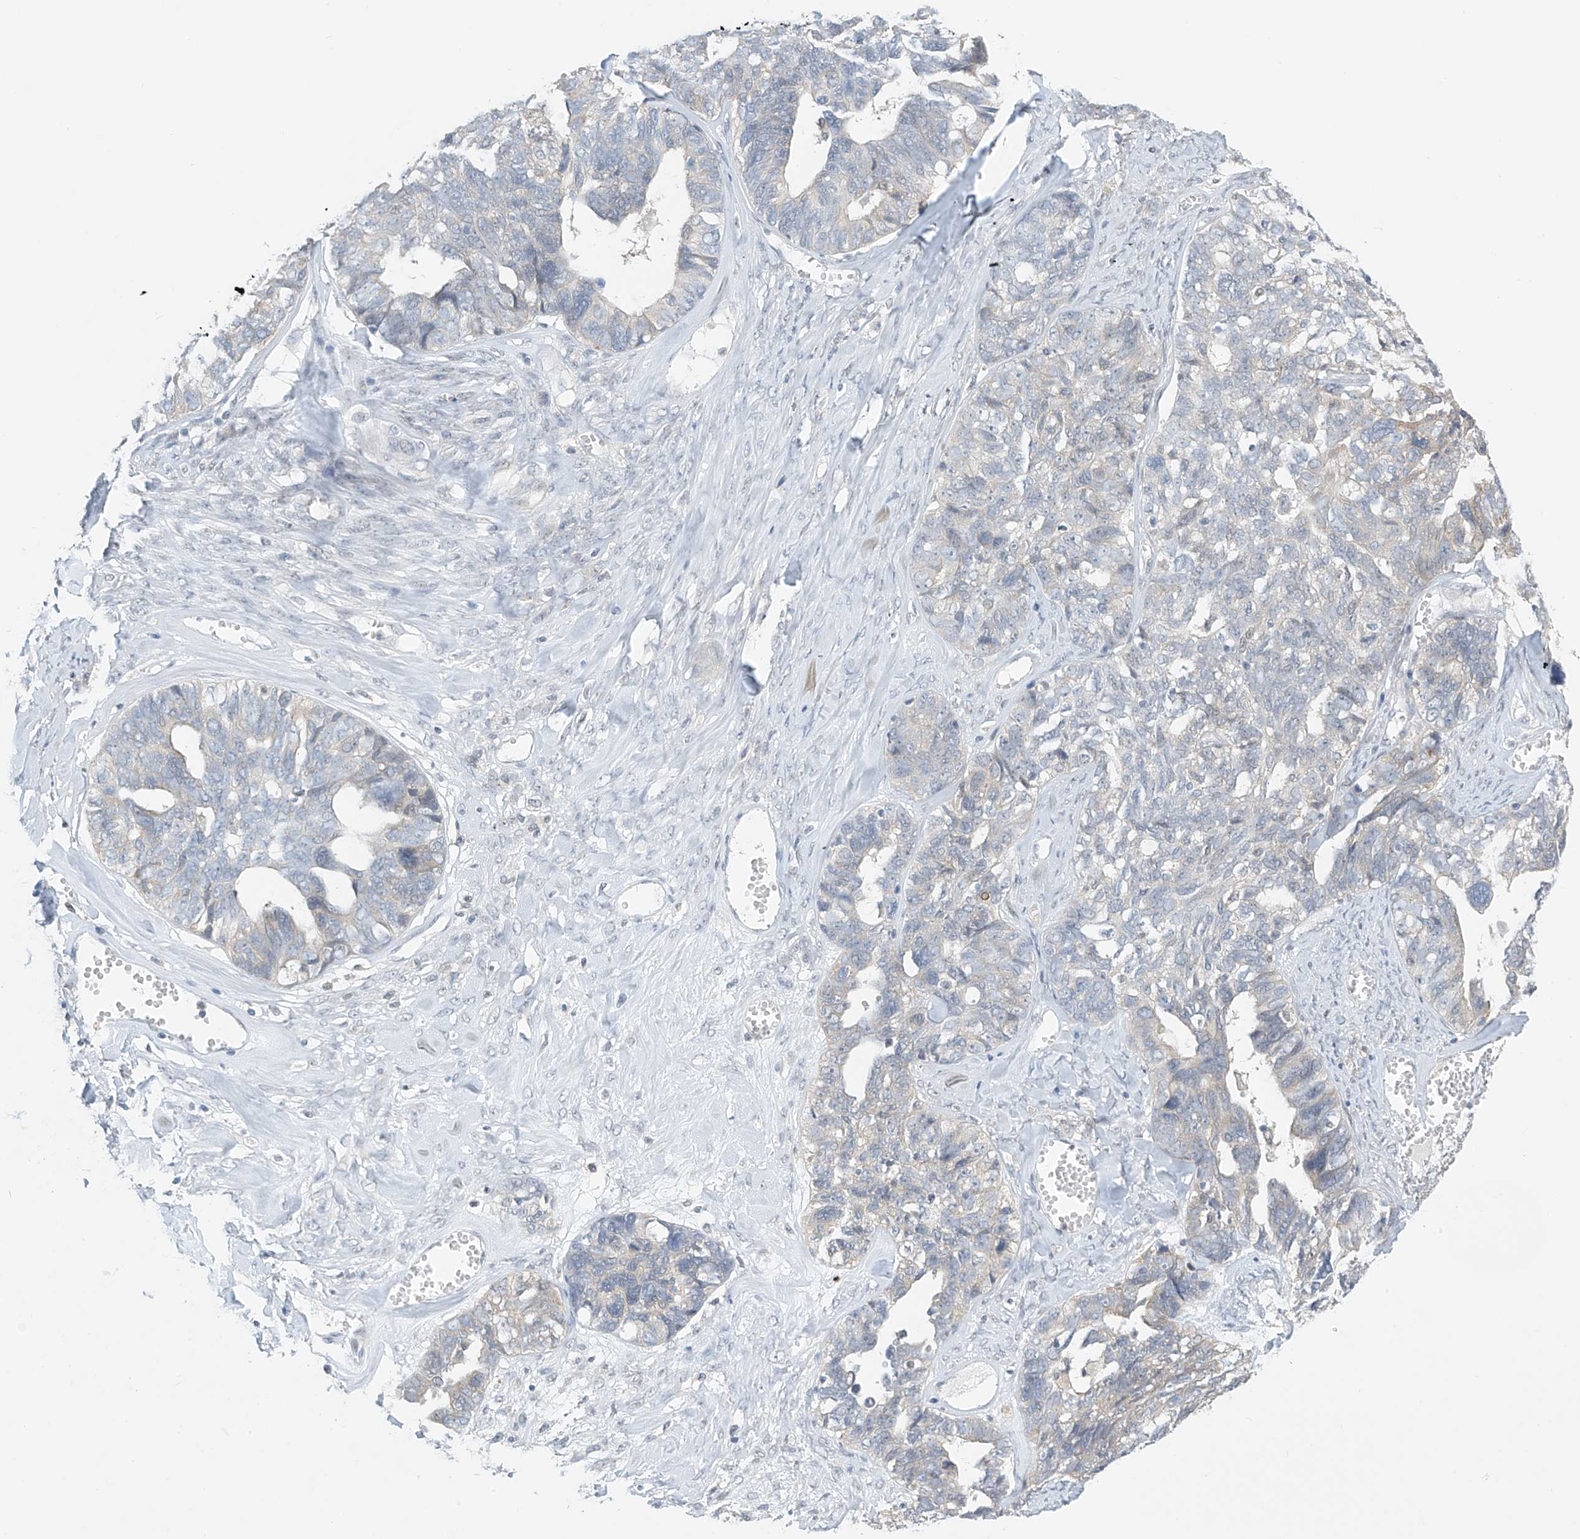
{"staining": {"intensity": "negative", "quantity": "none", "location": "none"}, "tissue": "ovarian cancer", "cell_type": "Tumor cells", "image_type": "cancer", "snomed": [{"axis": "morphology", "description": "Cystadenocarcinoma, serous, NOS"}, {"axis": "topography", "description": "Ovary"}], "caption": "Human ovarian cancer stained for a protein using immunohistochemistry (IHC) exhibits no expression in tumor cells.", "gene": "APLF", "patient": {"sex": "female", "age": 79}}